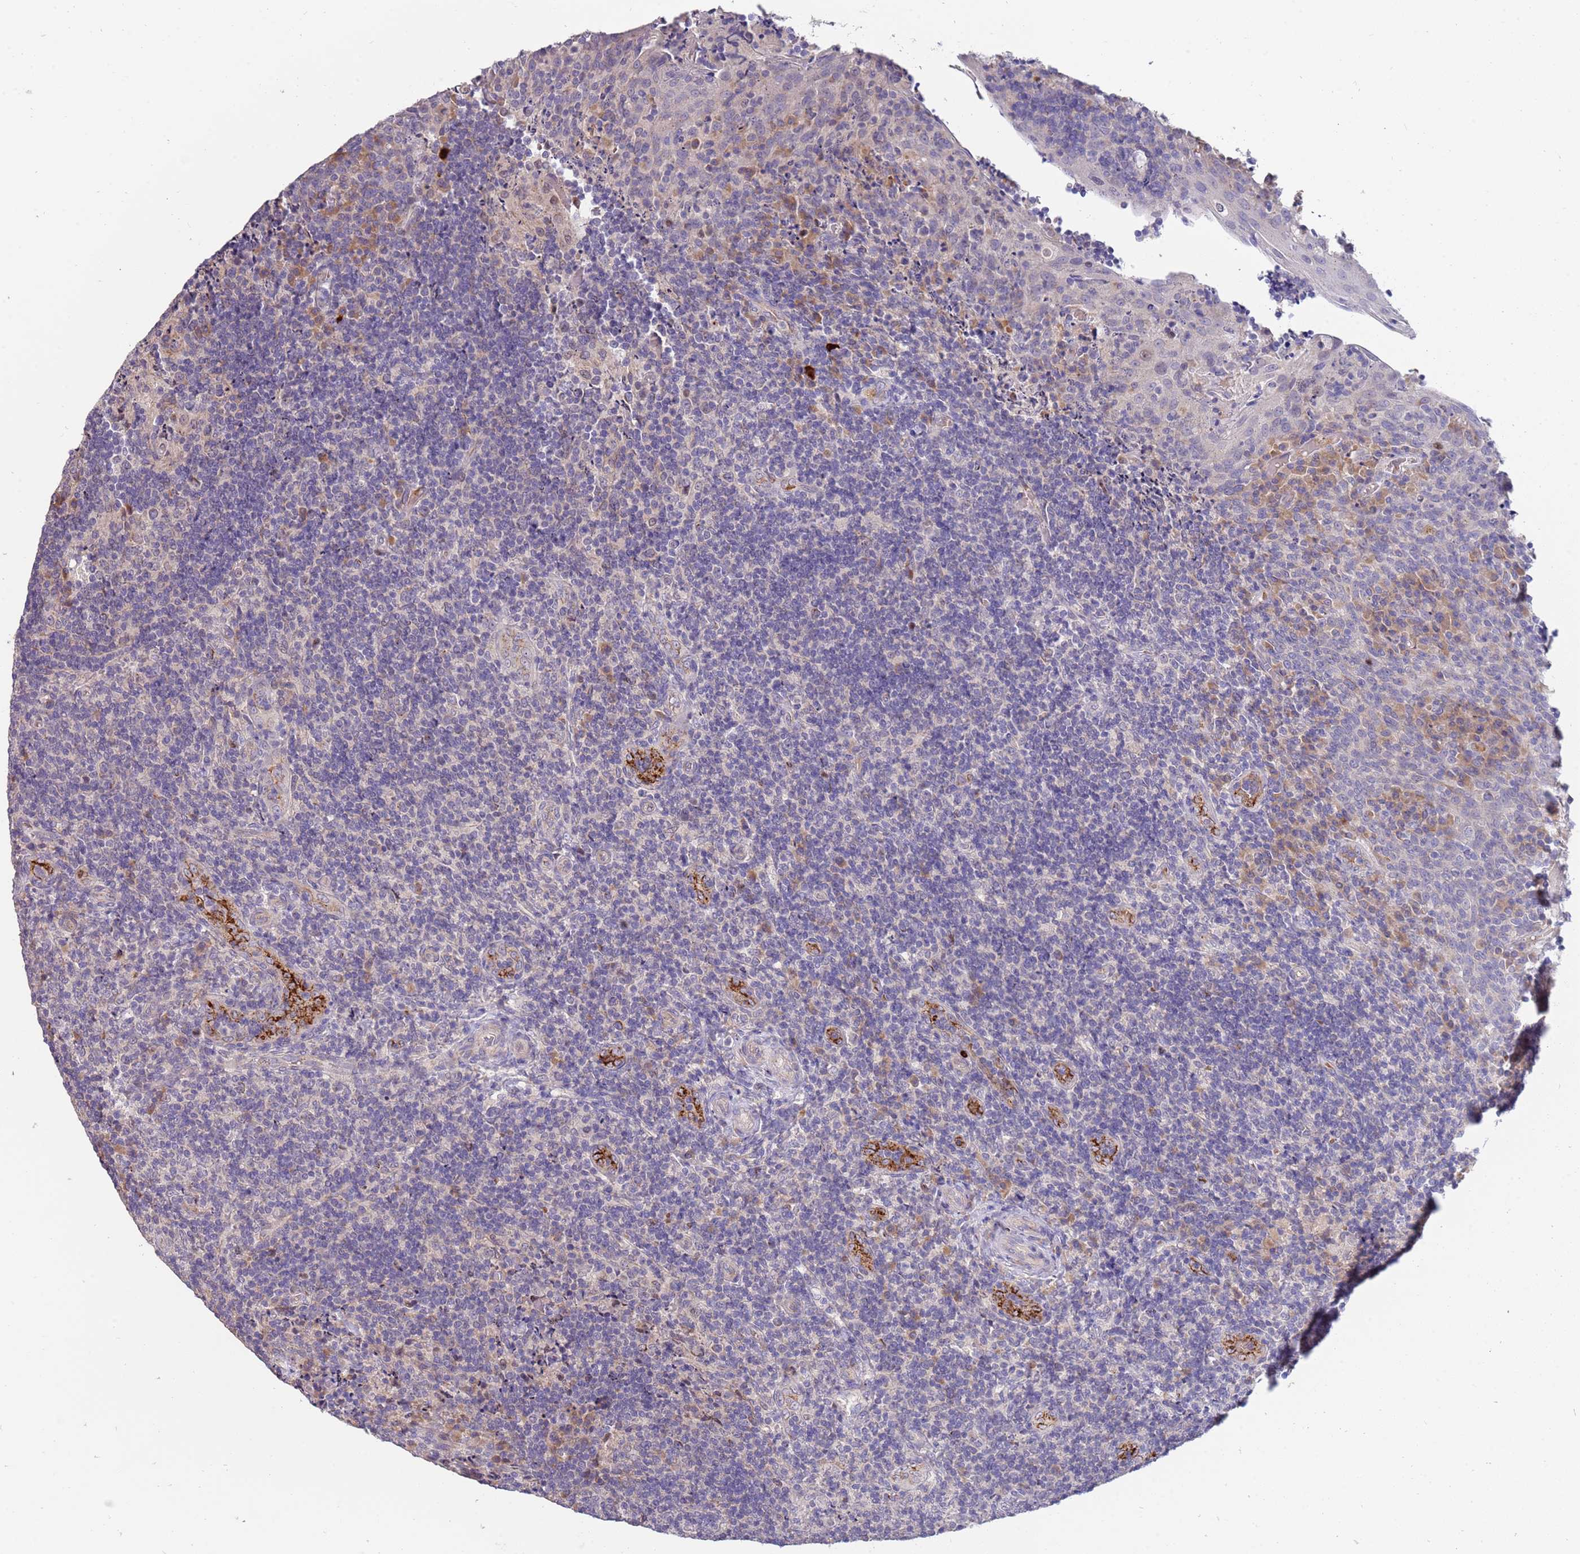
{"staining": {"intensity": "moderate", "quantity": "<25%", "location": "cytoplasmic/membranous"}, "tissue": "tonsil", "cell_type": "Germinal center cells", "image_type": "normal", "snomed": [{"axis": "morphology", "description": "Normal tissue, NOS"}, {"axis": "topography", "description": "Tonsil"}], "caption": "DAB immunohistochemical staining of benign human tonsil reveals moderate cytoplasmic/membranous protein expression in approximately <25% of germinal center cells. (brown staining indicates protein expression, while blue staining denotes nuclei).", "gene": "NMUR2", "patient": {"sex": "male", "age": 17}}